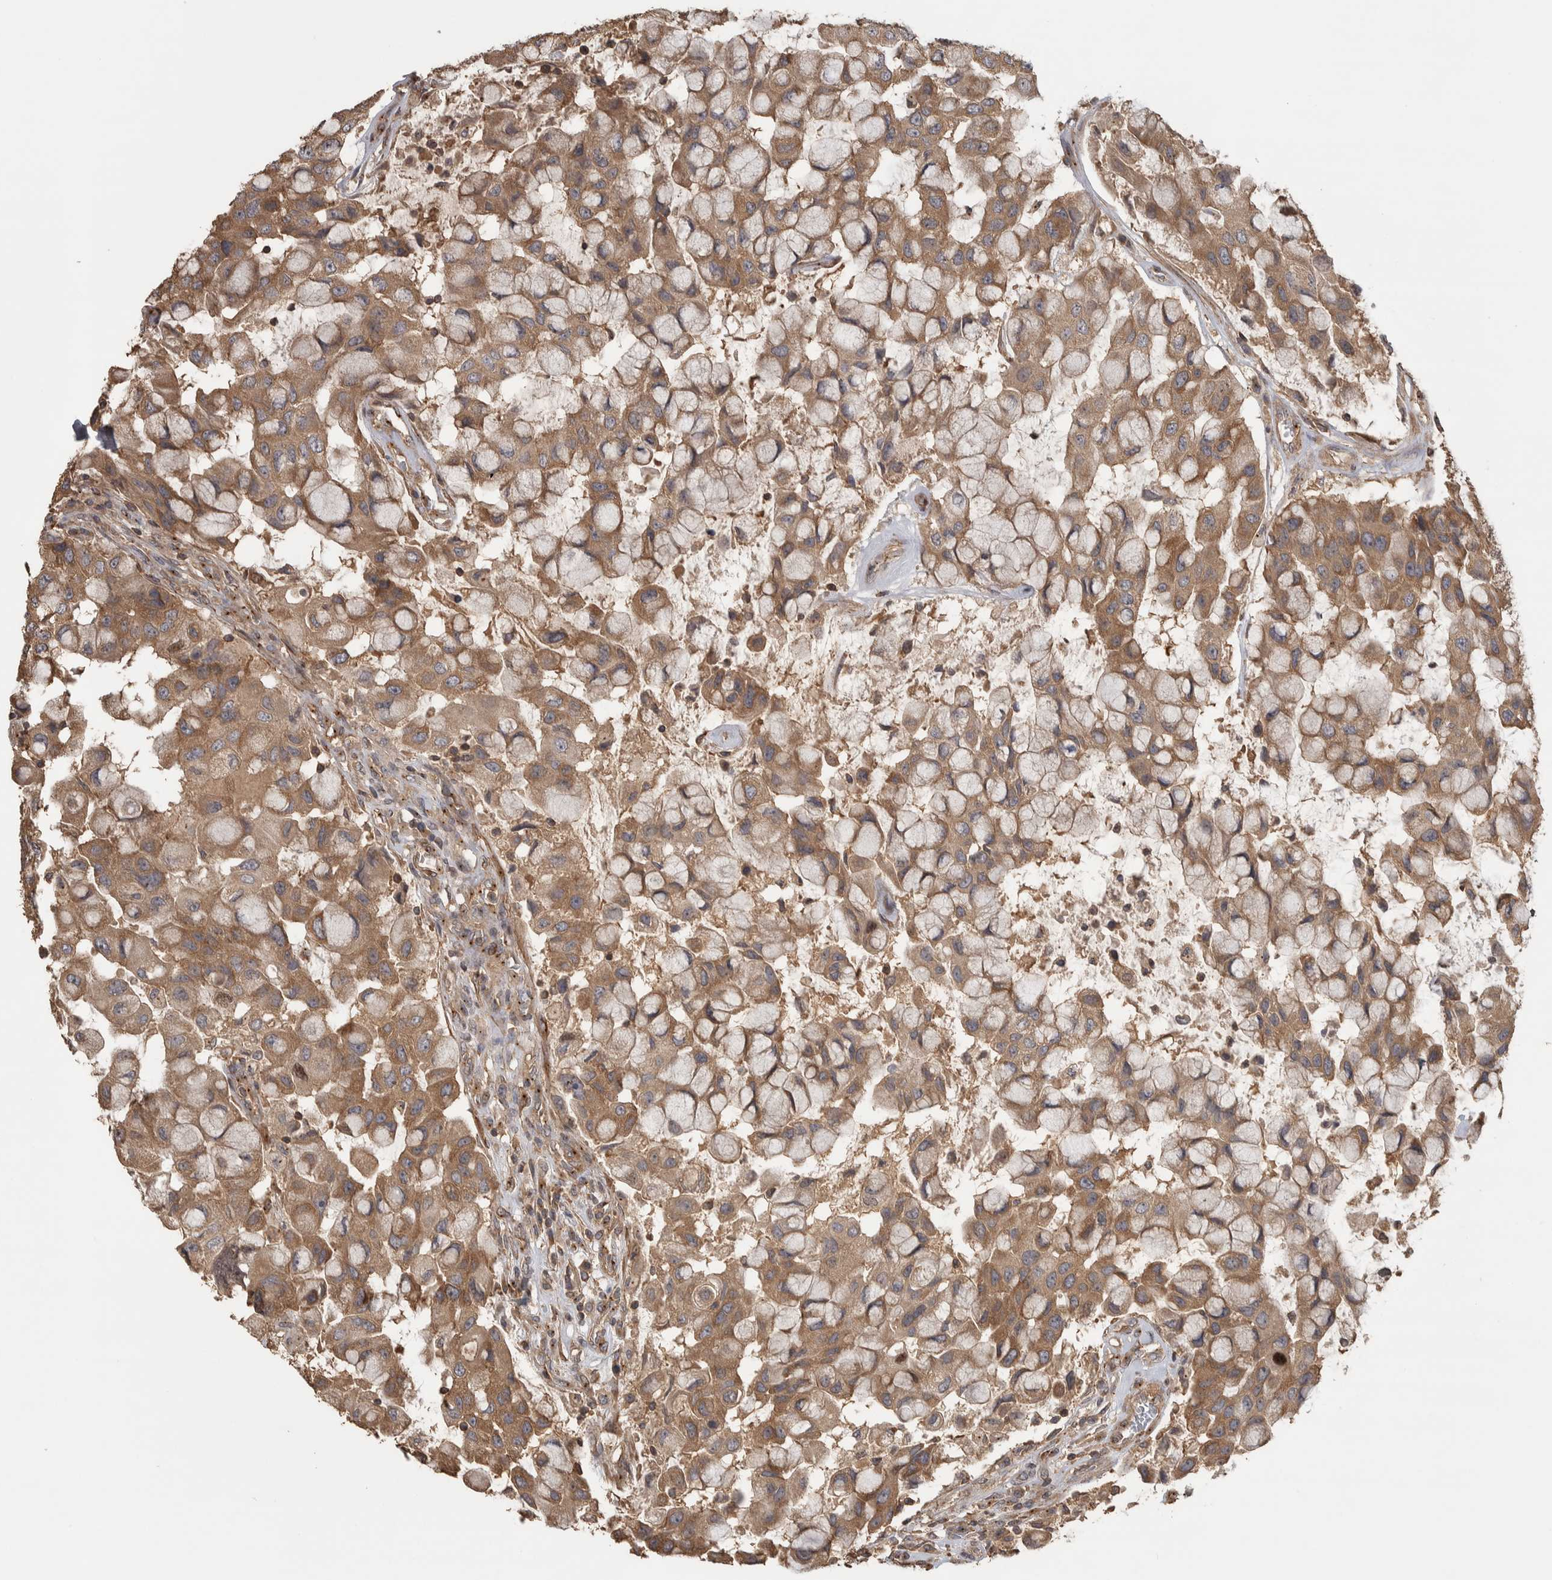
{"staining": {"intensity": "moderate", "quantity": ">75%", "location": "cytoplasmic/membranous"}, "tissue": "breast cancer", "cell_type": "Tumor cells", "image_type": "cancer", "snomed": [{"axis": "morphology", "description": "Duct carcinoma"}, {"axis": "topography", "description": "Breast"}], "caption": "Moderate cytoplasmic/membranous expression for a protein is identified in about >75% of tumor cells of breast cancer (infiltrating ductal carcinoma) using immunohistochemistry (IHC).", "gene": "IFRD1", "patient": {"sex": "female", "age": 27}}